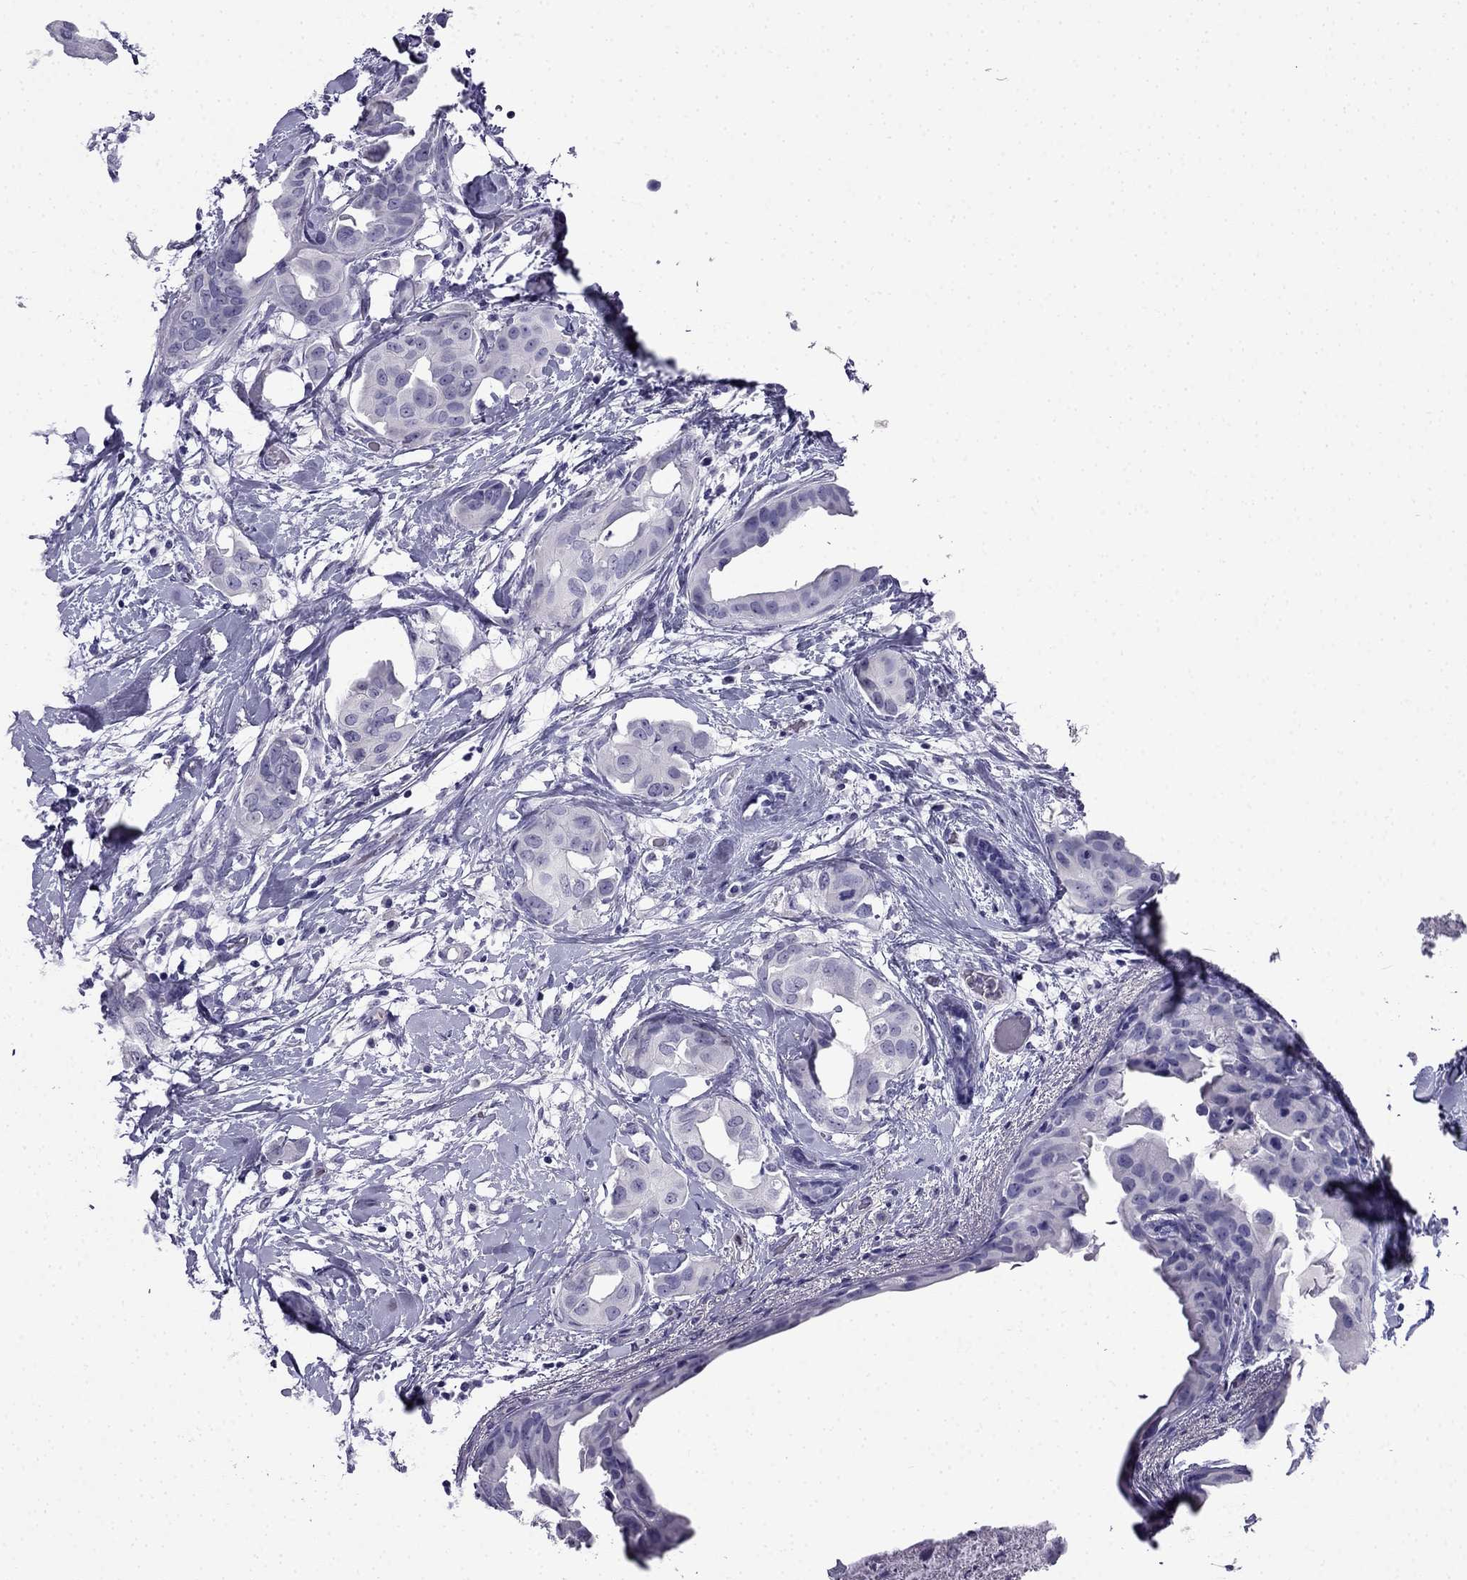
{"staining": {"intensity": "negative", "quantity": "none", "location": "none"}, "tissue": "breast cancer", "cell_type": "Tumor cells", "image_type": "cancer", "snomed": [{"axis": "morphology", "description": "Normal tissue, NOS"}, {"axis": "morphology", "description": "Duct carcinoma"}, {"axis": "topography", "description": "Breast"}], "caption": "Immunohistochemistry (IHC) histopathology image of invasive ductal carcinoma (breast) stained for a protein (brown), which displays no positivity in tumor cells.", "gene": "CDHR4", "patient": {"sex": "female", "age": 40}}